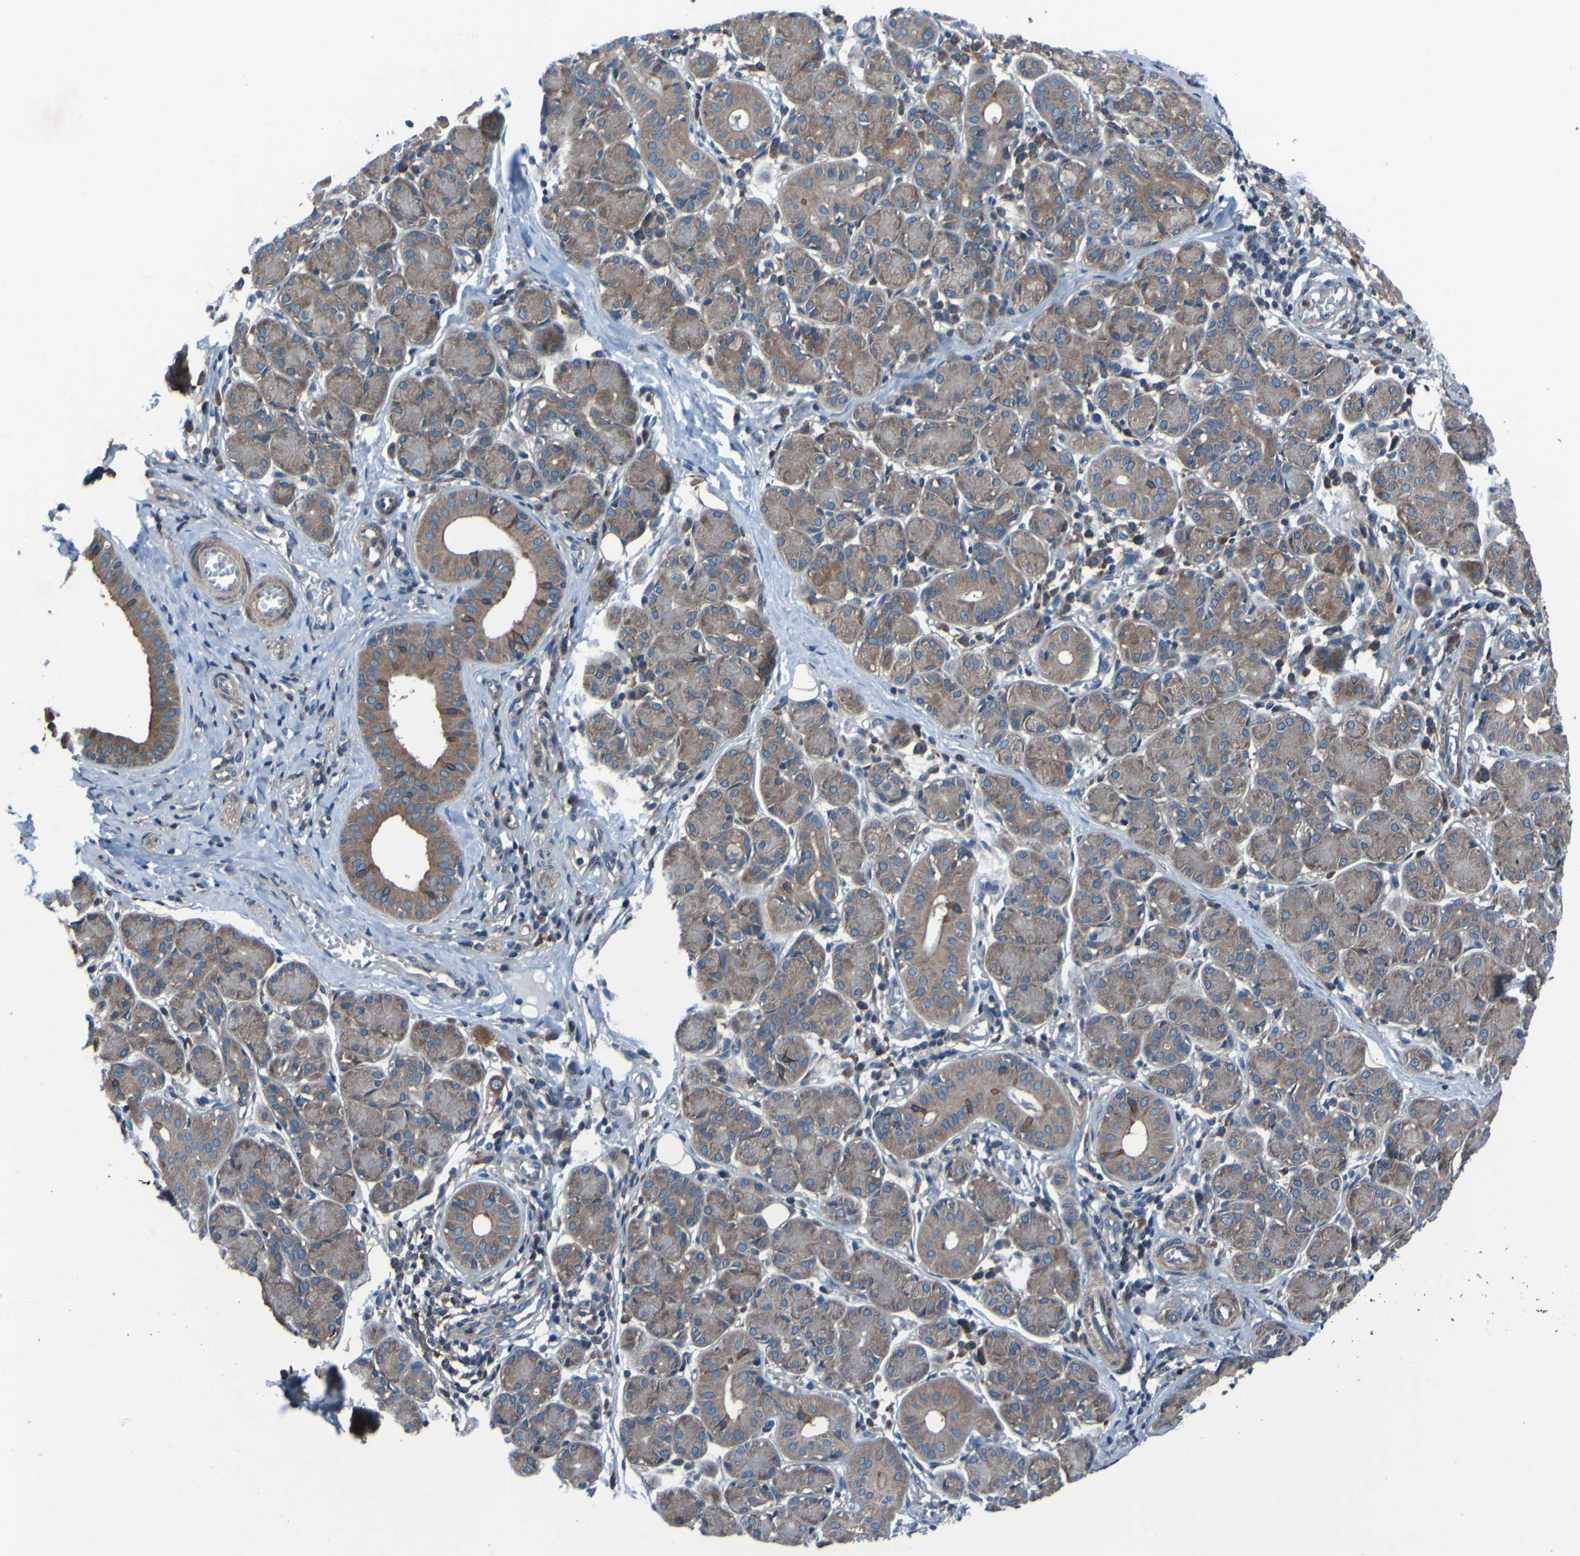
{"staining": {"intensity": "moderate", "quantity": "25%-75%", "location": "cytoplasmic/membranous"}, "tissue": "salivary gland", "cell_type": "Glandular cells", "image_type": "normal", "snomed": [{"axis": "morphology", "description": "Normal tissue, NOS"}, {"axis": "morphology", "description": "Inflammation, NOS"}, {"axis": "topography", "description": "Lymph node"}, {"axis": "topography", "description": "Salivary gland"}], "caption": "Immunohistochemistry image of unremarkable salivary gland stained for a protein (brown), which displays medium levels of moderate cytoplasmic/membranous staining in about 25%-75% of glandular cells.", "gene": "RAB5B", "patient": {"sex": "male", "age": 3}}